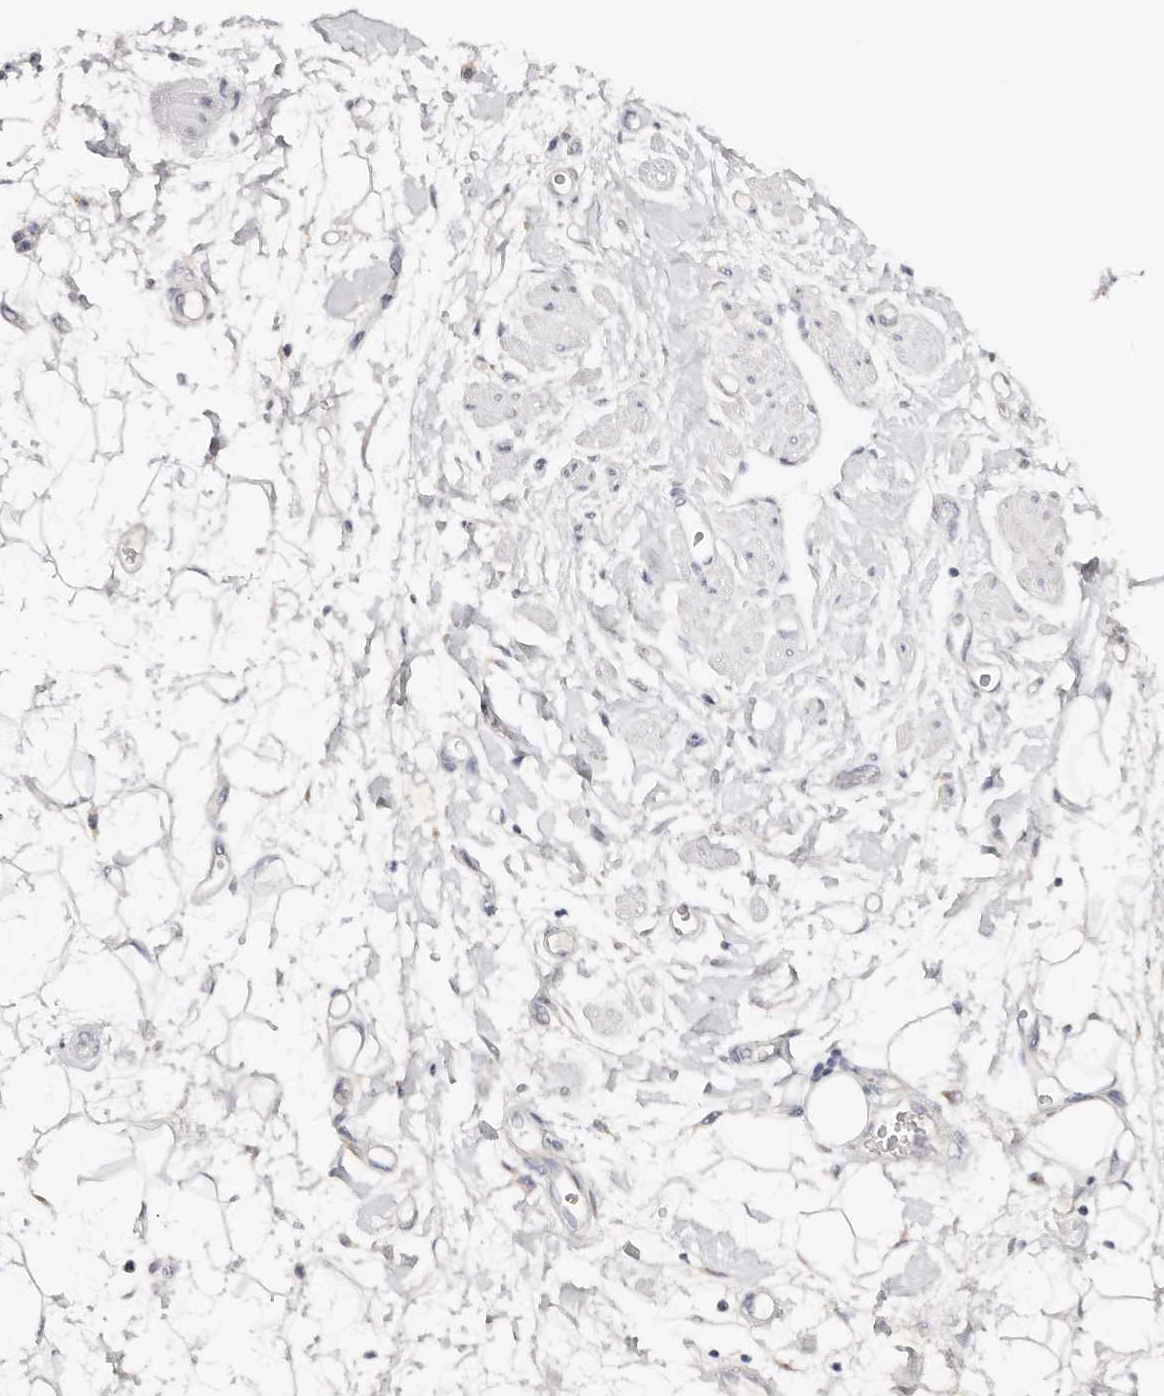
{"staining": {"intensity": "negative", "quantity": "none", "location": "none"}, "tissue": "adipose tissue", "cell_type": "Adipocytes", "image_type": "normal", "snomed": [{"axis": "morphology", "description": "Normal tissue, NOS"}, {"axis": "morphology", "description": "Adenocarcinoma, NOS"}, {"axis": "topography", "description": "Pancreas"}, {"axis": "topography", "description": "Peripheral nerve tissue"}], "caption": "DAB immunohistochemical staining of normal human adipose tissue shows no significant expression in adipocytes.", "gene": "DNASE1", "patient": {"sex": "male", "age": 59}}